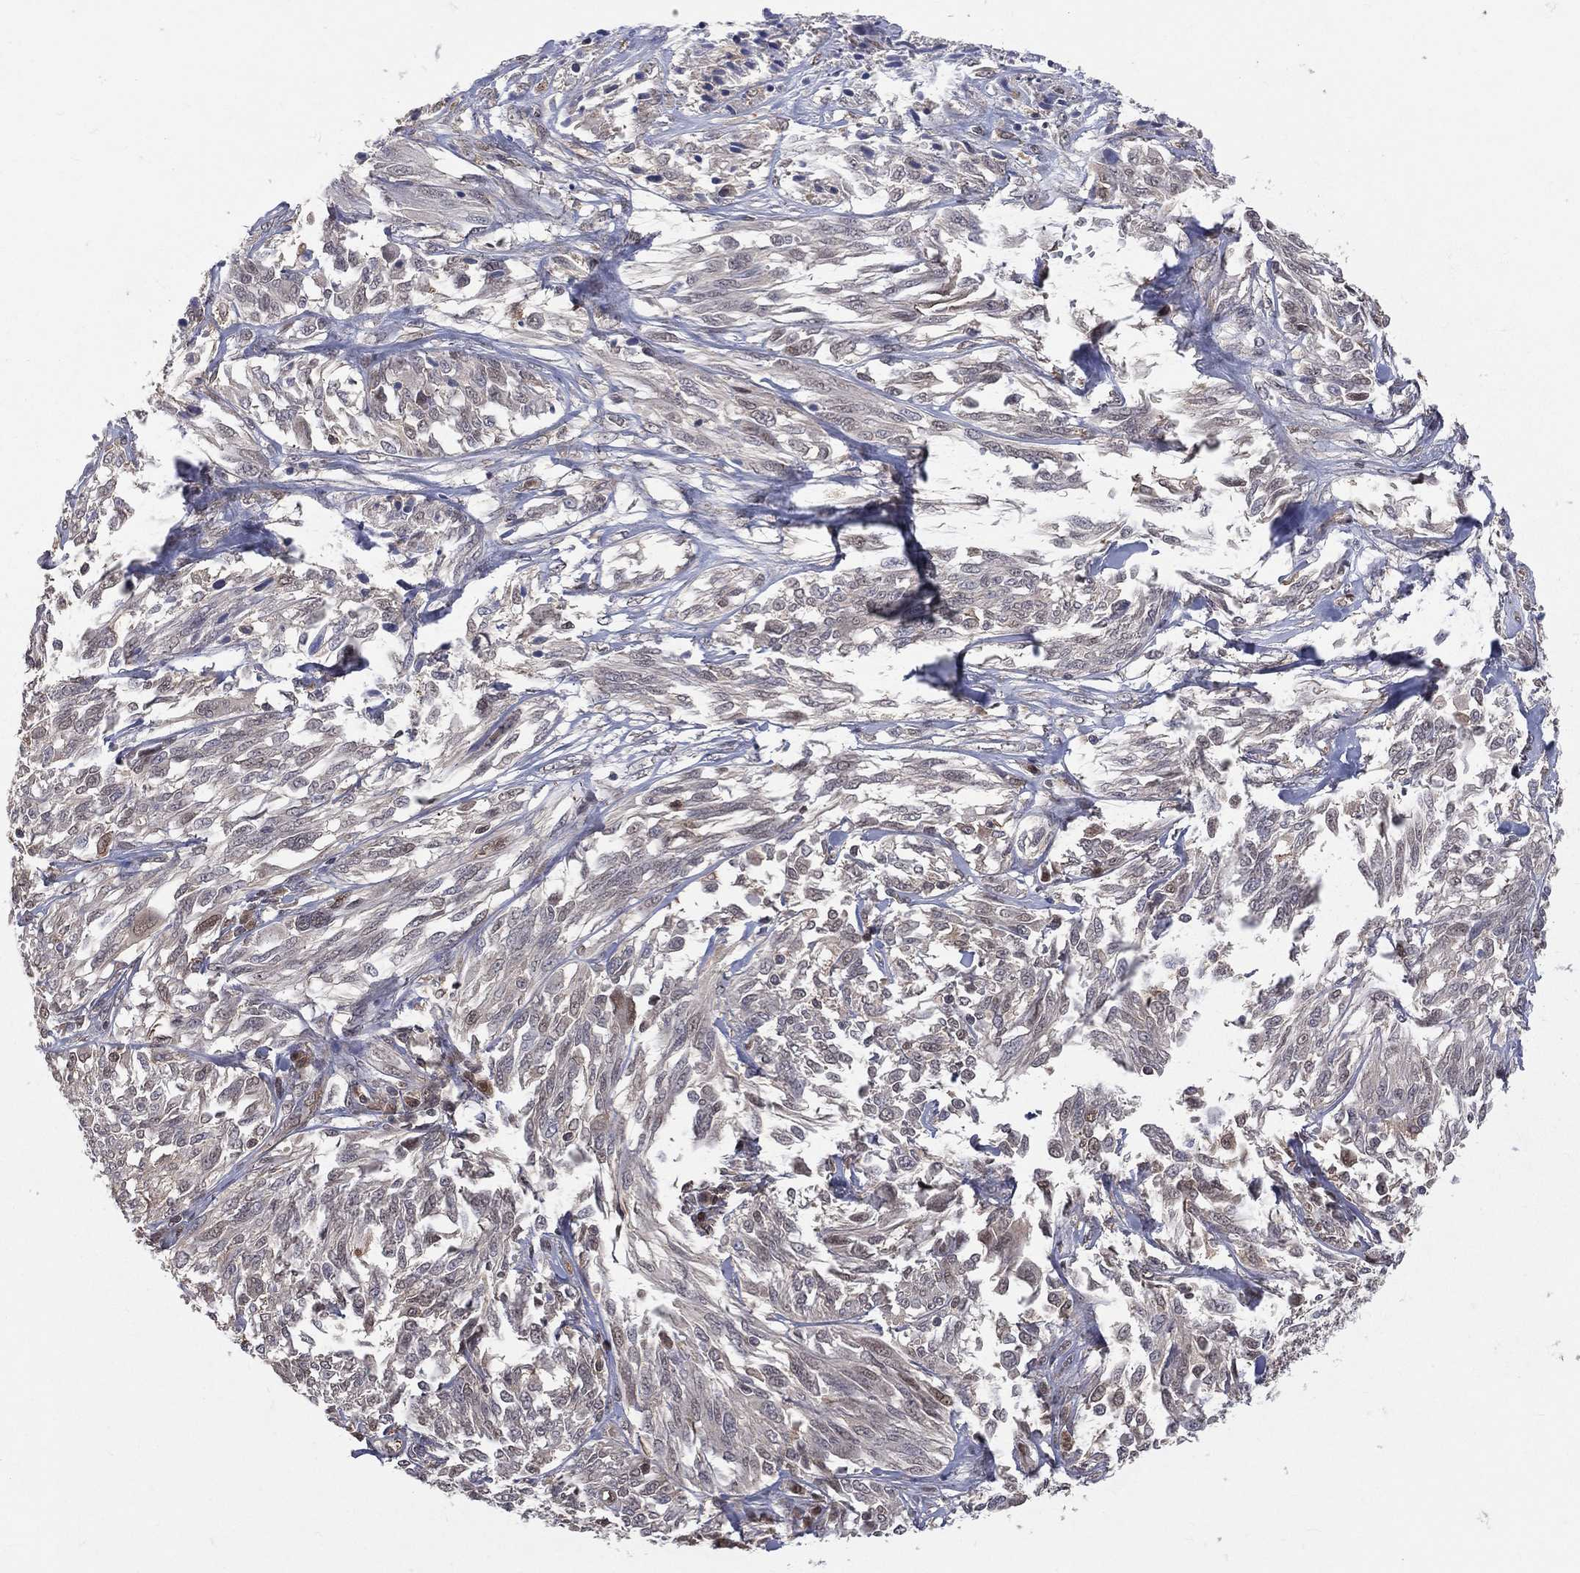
{"staining": {"intensity": "negative", "quantity": "none", "location": "none"}, "tissue": "melanoma", "cell_type": "Tumor cells", "image_type": "cancer", "snomed": [{"axis": "morphology", "description": "Malignant melanoma, NOS"}, {"axis": "topography", "description": "Skin"}], "caption": "High magnification brightfield microscopy of melanoma stained with DAB (3,3'-diaminobenzidine) (brown) and counterstained with hematoxylin (blue): tumor cells show no significant expression. (DAB (3,3'-diaminobenzidine) immunohistochemistry visualized using brightfield microscopy, high magnification).", "gene": "GMPR2", "patient": {"sex": "female", "age": 91}}